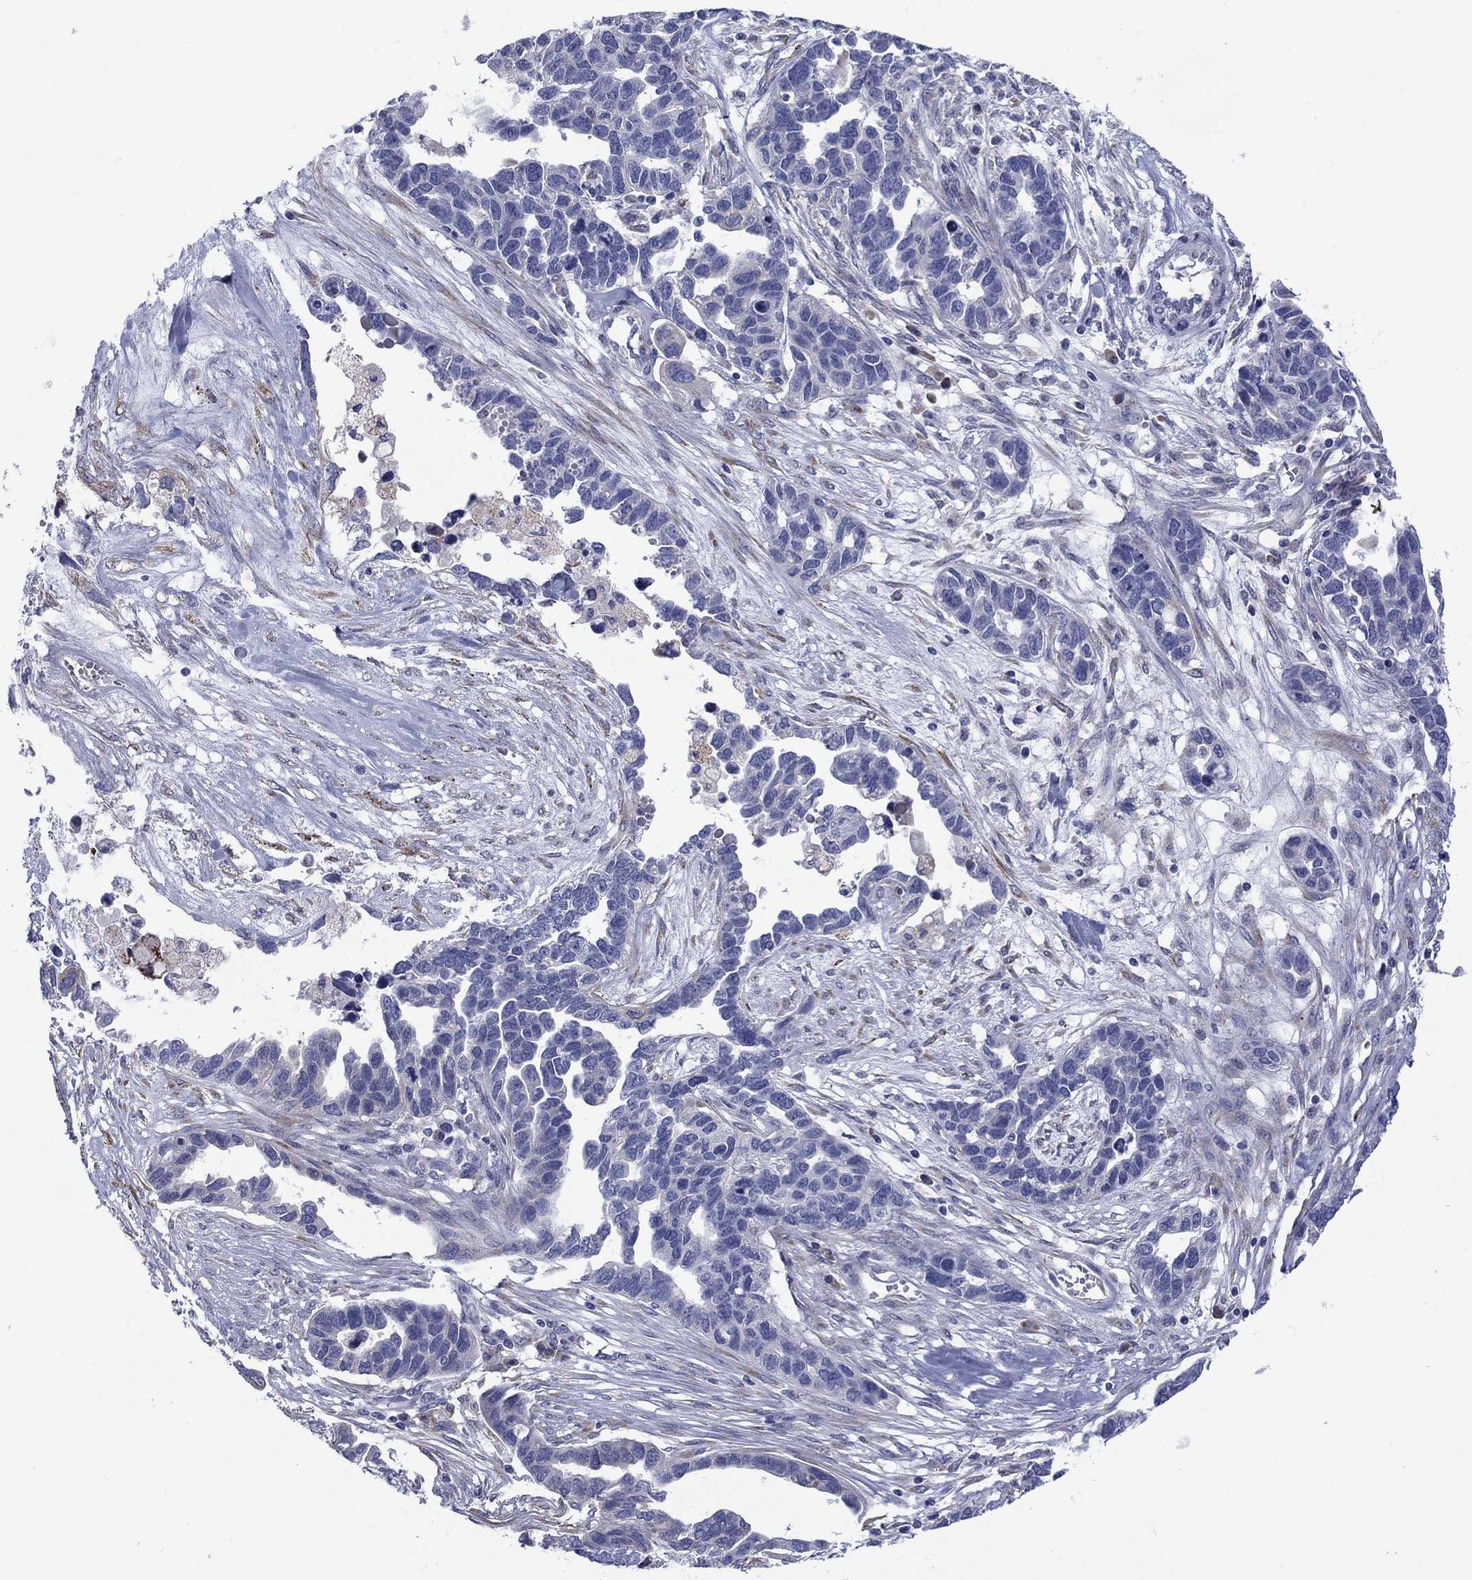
{"staining": {"intensity": "negative", "quantity": "none", "location": "none"}, "tissue": "ovarian cancer", "cell_type": "Tumor cells", "image_type": "cancer", "snomed": [{"axis": "morphology", "description": "Cystadenocarcinoma, serous, NOS"}, {"axis": "topography", "description": "Ovary"}], "caption": "This is an immunohistochemistry (IHC) image of human ovarian cancer. There is no staining in tumor cells.", "gene": "TMPRSS11A", "patient": {"sex": "female", "age": 54}}